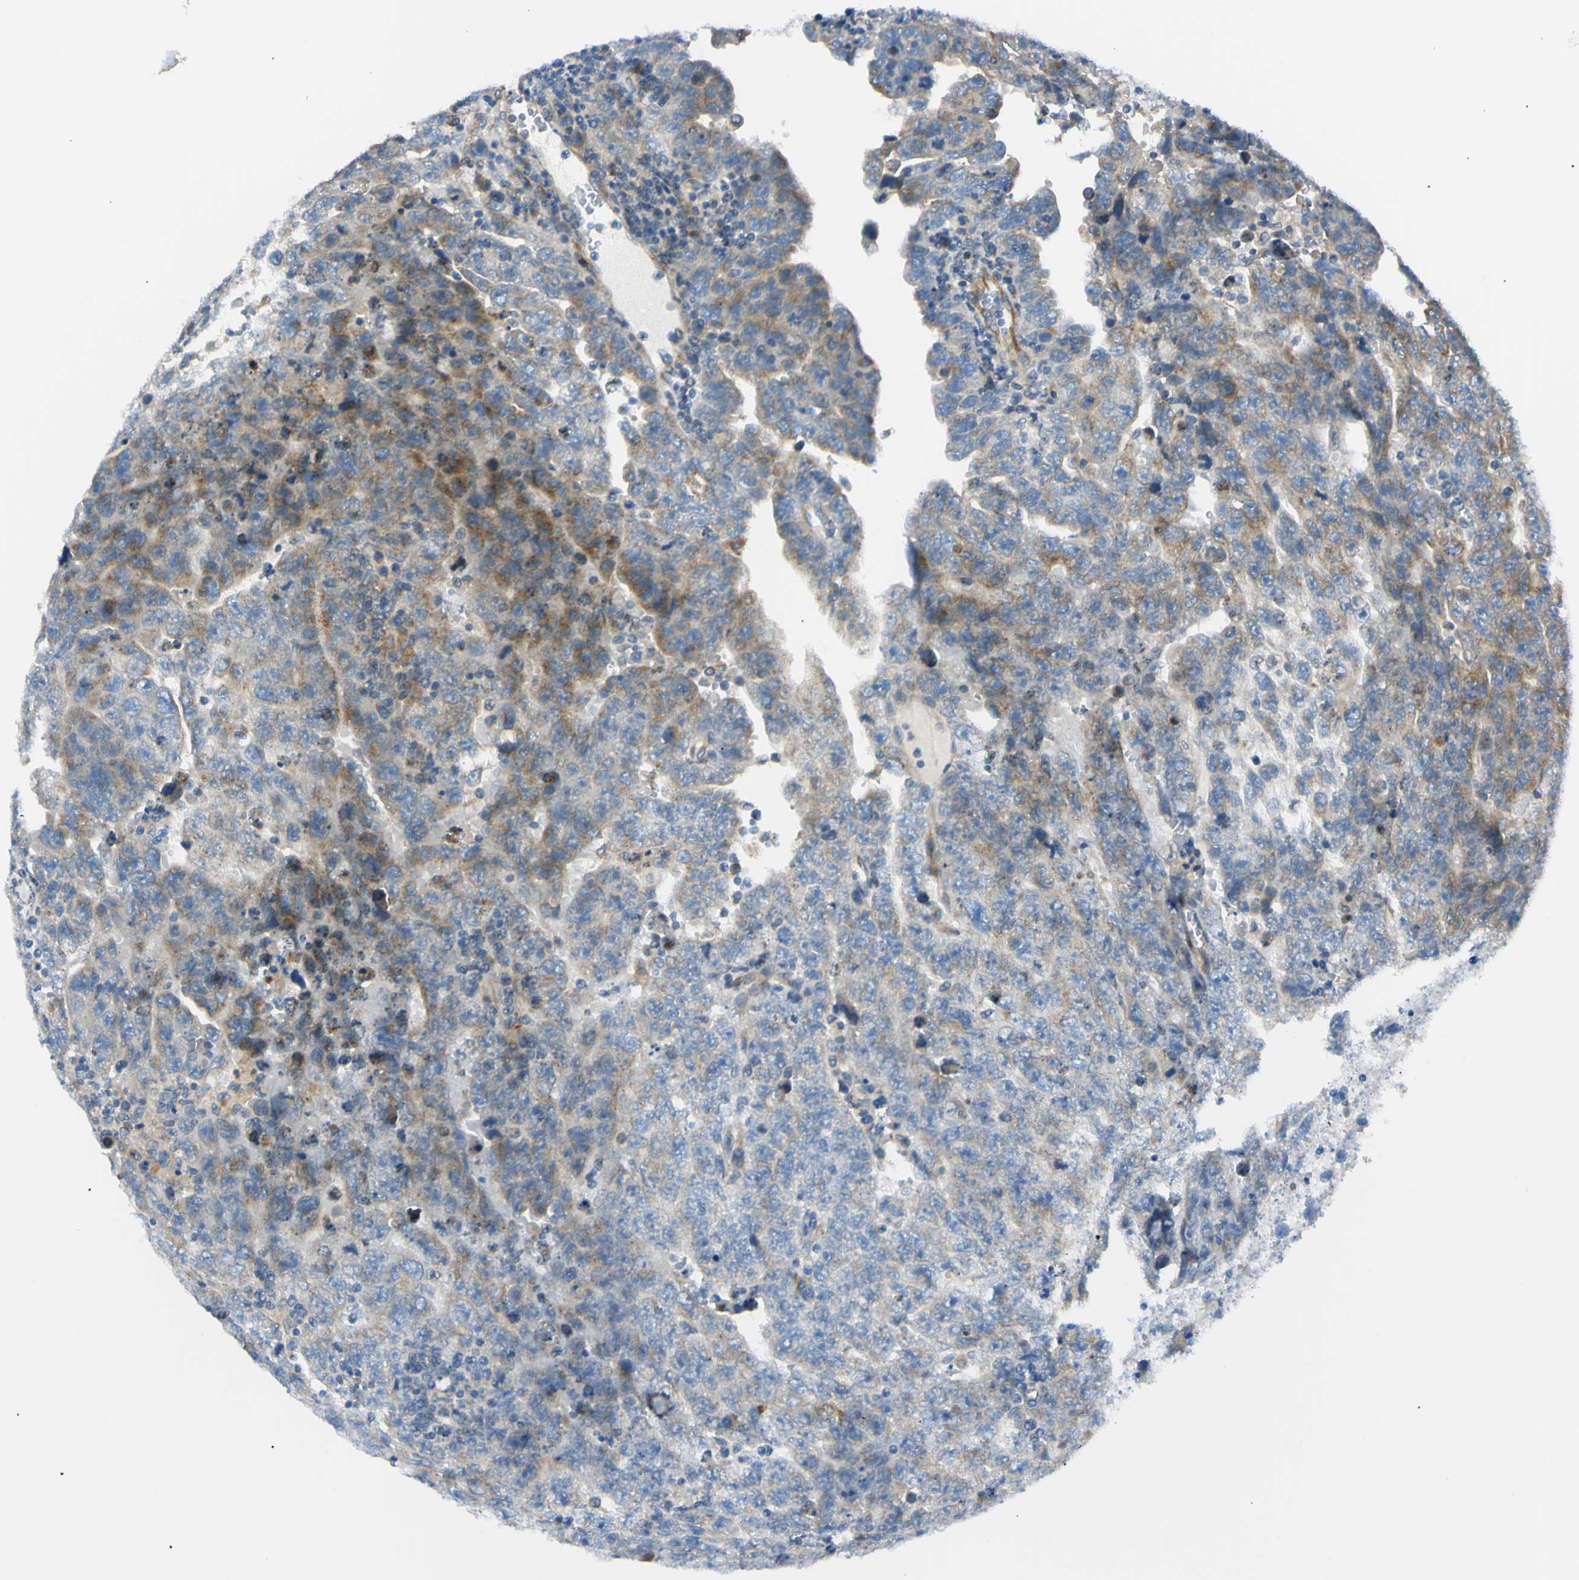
{"staining": {"intensity": "moderate", "quantity": "<25%", "location": "cytoplasmic/membranous"}, "tissue": "testis cancer", "cell_type": "Tumor cells", "image_type": "cancer", "snomed": [{"axis": "morphology", "description": "Carcinoma, Embryonal, NOS"}, {"axis": "topography", "description": "Testis"}], "caption": "Immunohistochemistry histopathology image of human testis cancer stained for a protein (brown), which demonstrates low levels of moderate cytoplasmic/membranous staining in about <25% of tumor cells.", "gene": "IER3IP1", "patient": {"sex": "male", "age": 28}}